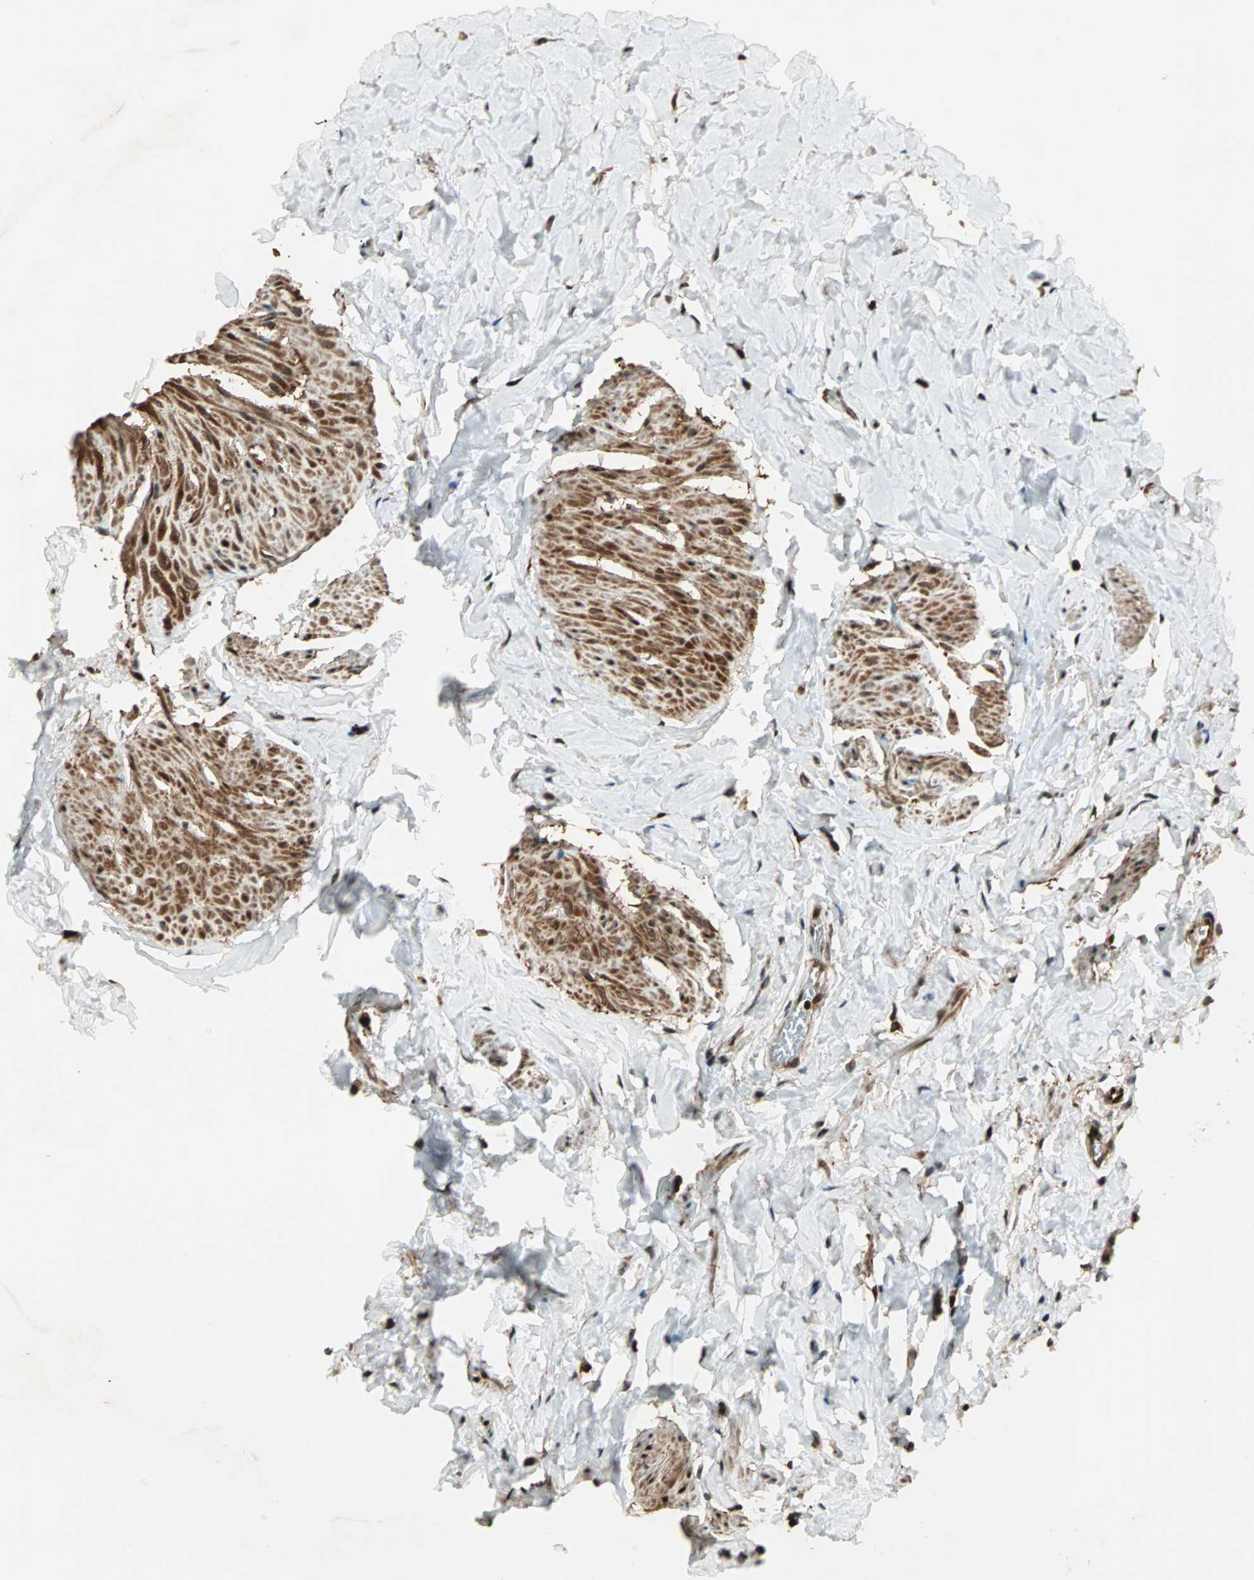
{"staining": {"intensity": "moderate", "quantity": ">75%", "location": "cytoplasmic/membranous,nuclear"}, "tissue": "urinary bladder", "cell_type": "Urothelial cells", "image_type": "normal", "snomed": [{"axis": "morphology", "description": "Normal tissue, NOS"}, {"axis": "topography", "description": "Urinary bladder"}], "caption": "An immunohistochemistry histopathology image of unremarkable tissue is shown. Protein staining in brown labels moderate cytoplasmic/membranous,nuclear positivity in urinary bladder within urothelial cells. Ihc stains the protein in brown and the nuclei are stained blue.", "gene": "ZBED9", "patient": {"sex": "female", "age": 80}}